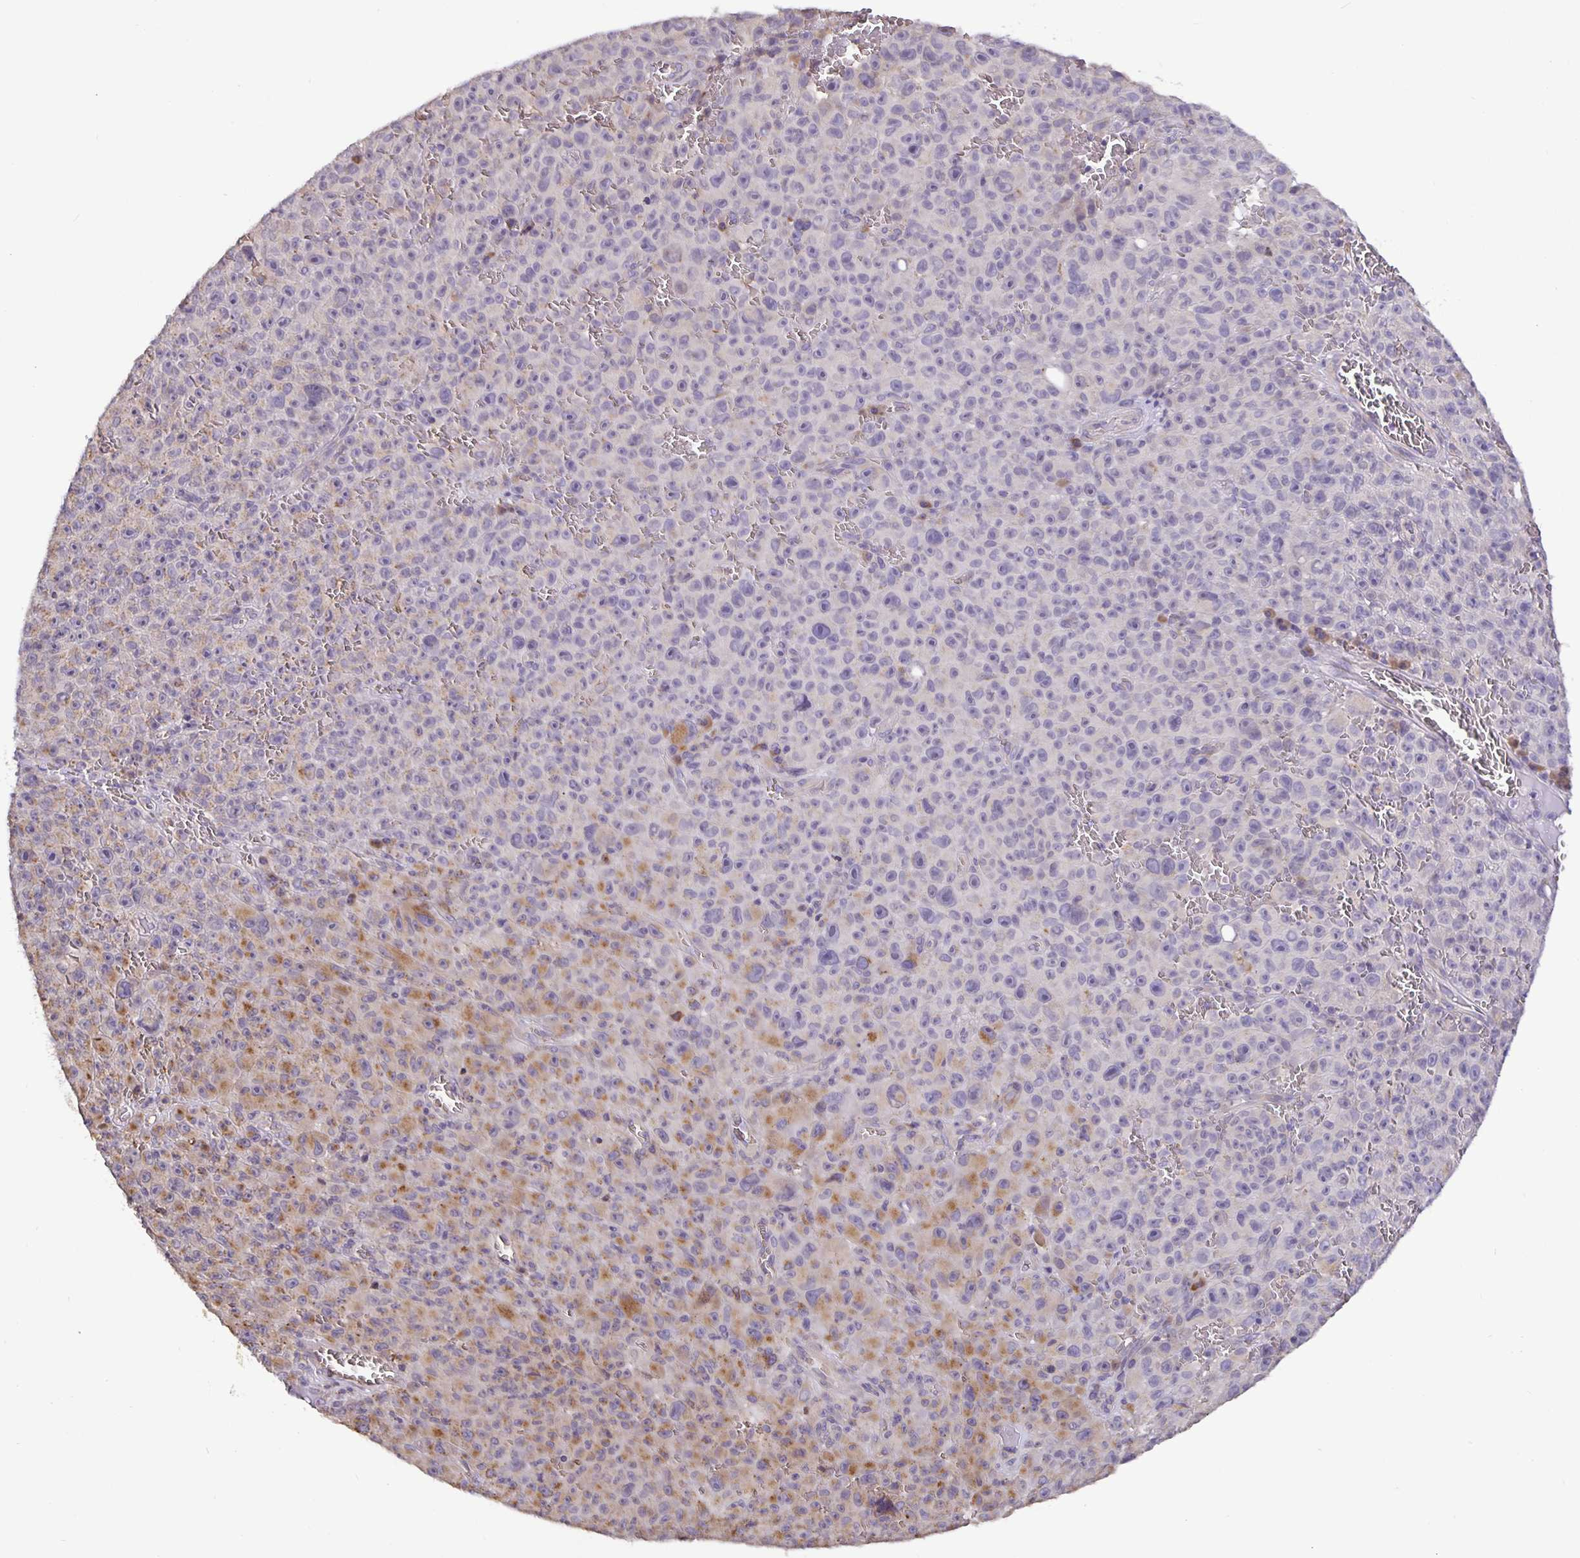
{"staining": {"intensity": "moderate", "quantity": "25%-75%", "location": "cytoplasmic/membranous"}, "tissue": "melanoma", "cell_type": "Tumor cells", "image_type": "cancer", "snomed": [{"axis": "morphology", "description": "Malignant melanoma, NOS"}, {"axis": "topography", "description": "Skin"}], "caption": "IHC (DAB) staining of melanoma displays moderate cytoplasmic/membranous protein positivity in approximately 25%-75% of tumor cells.", "gene": "TMEM71", "patient": {"sex": "female", "age": 82}}